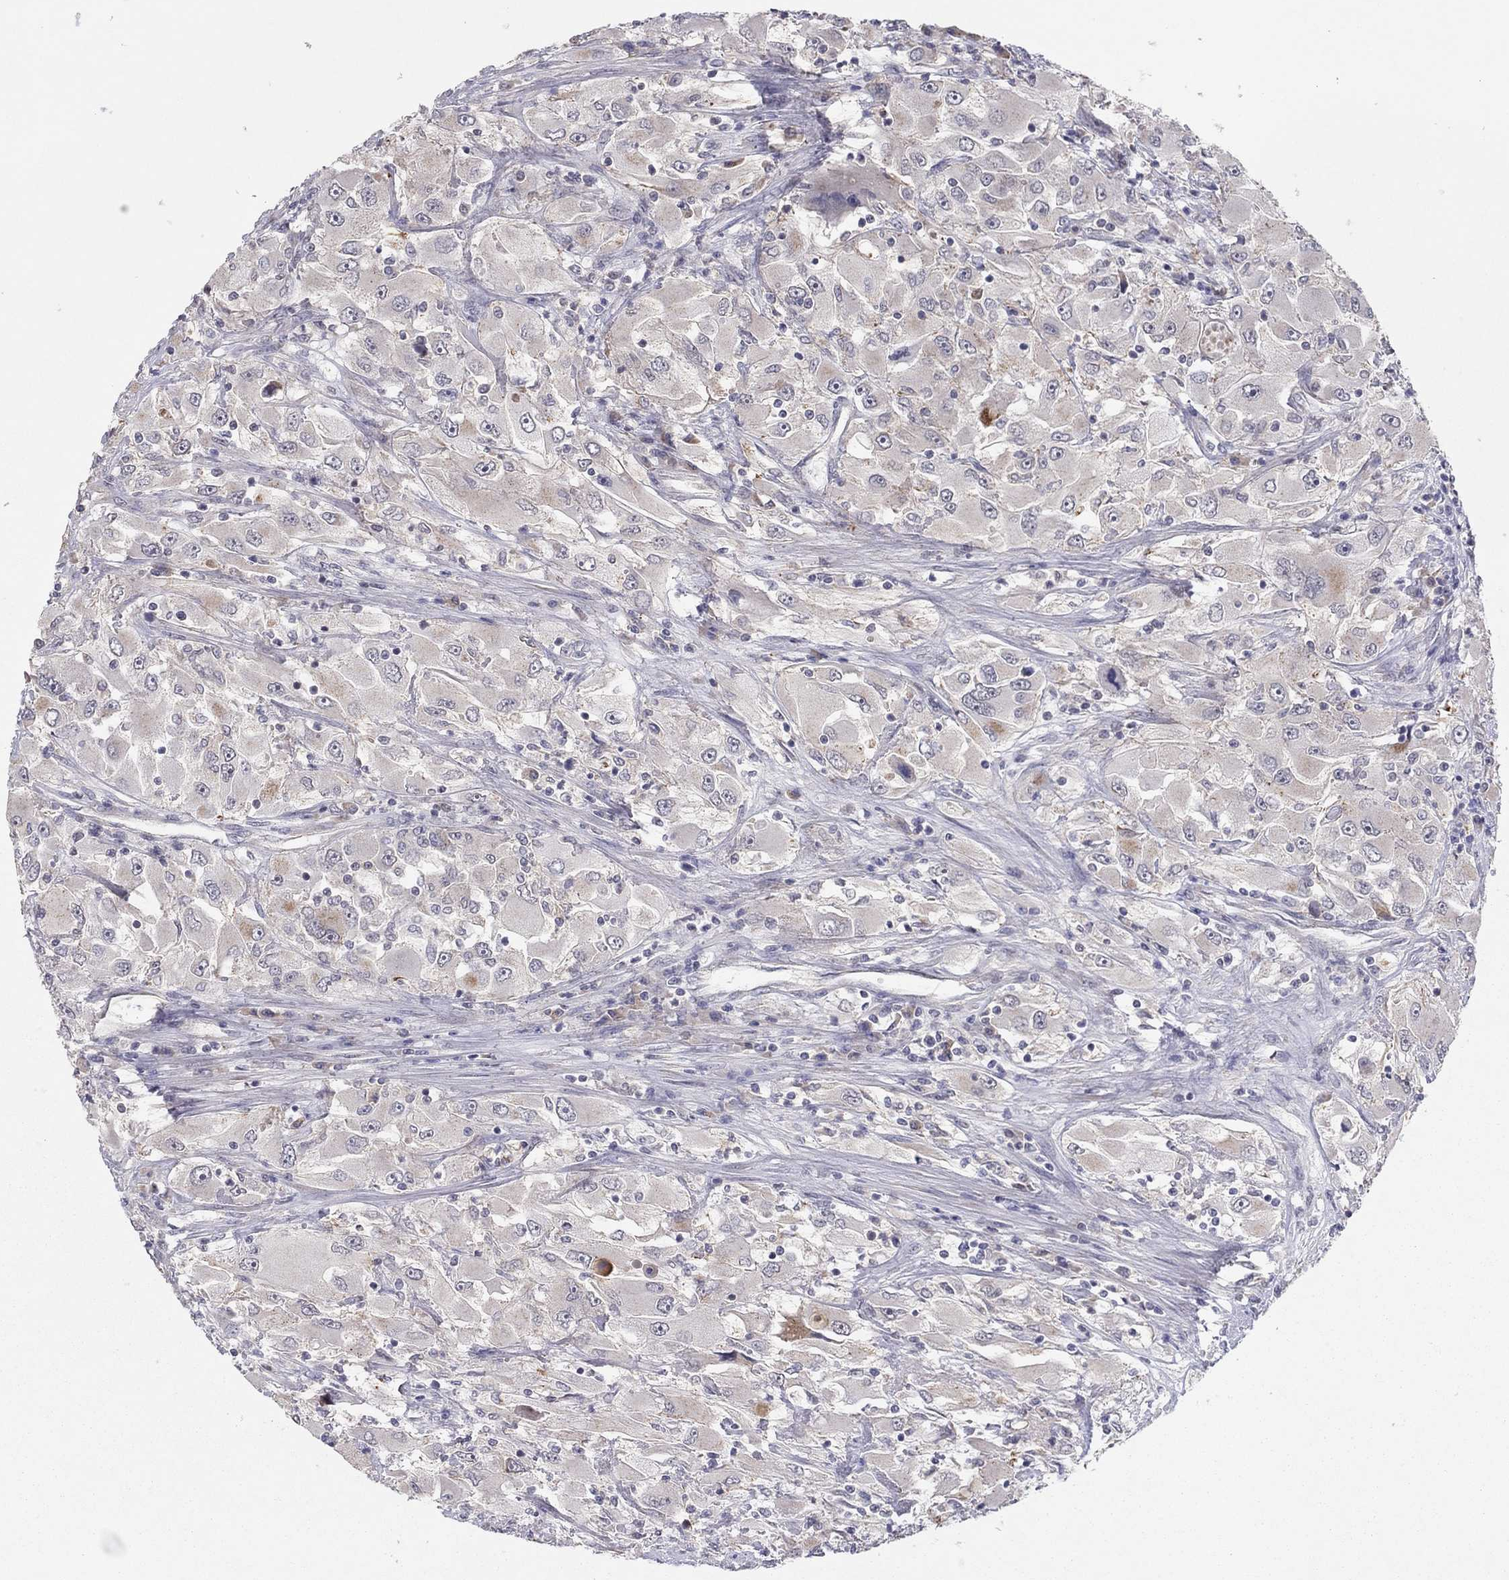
{"staining": {"intensity": "moderate", "quantity": "<25%", "location": "cytoplasmic/membranous"}, "tissue": "renal cancer", "cell_type": "Tumor cells", "image_type": "cancer", "snomed": [{"axis": "morphology", "description": "Adenocarcinoma, NOS"}, {"axis": "topography", "description": "Kidney"}], "caption": "Protein analysis of renal adenocarcinoma tissue demonstrates moderate cytoplasmic/membranous staining in about <25% of tumor cells.", "gene": "CRACDL", "patient": {"sex": "female", "age": 52}}